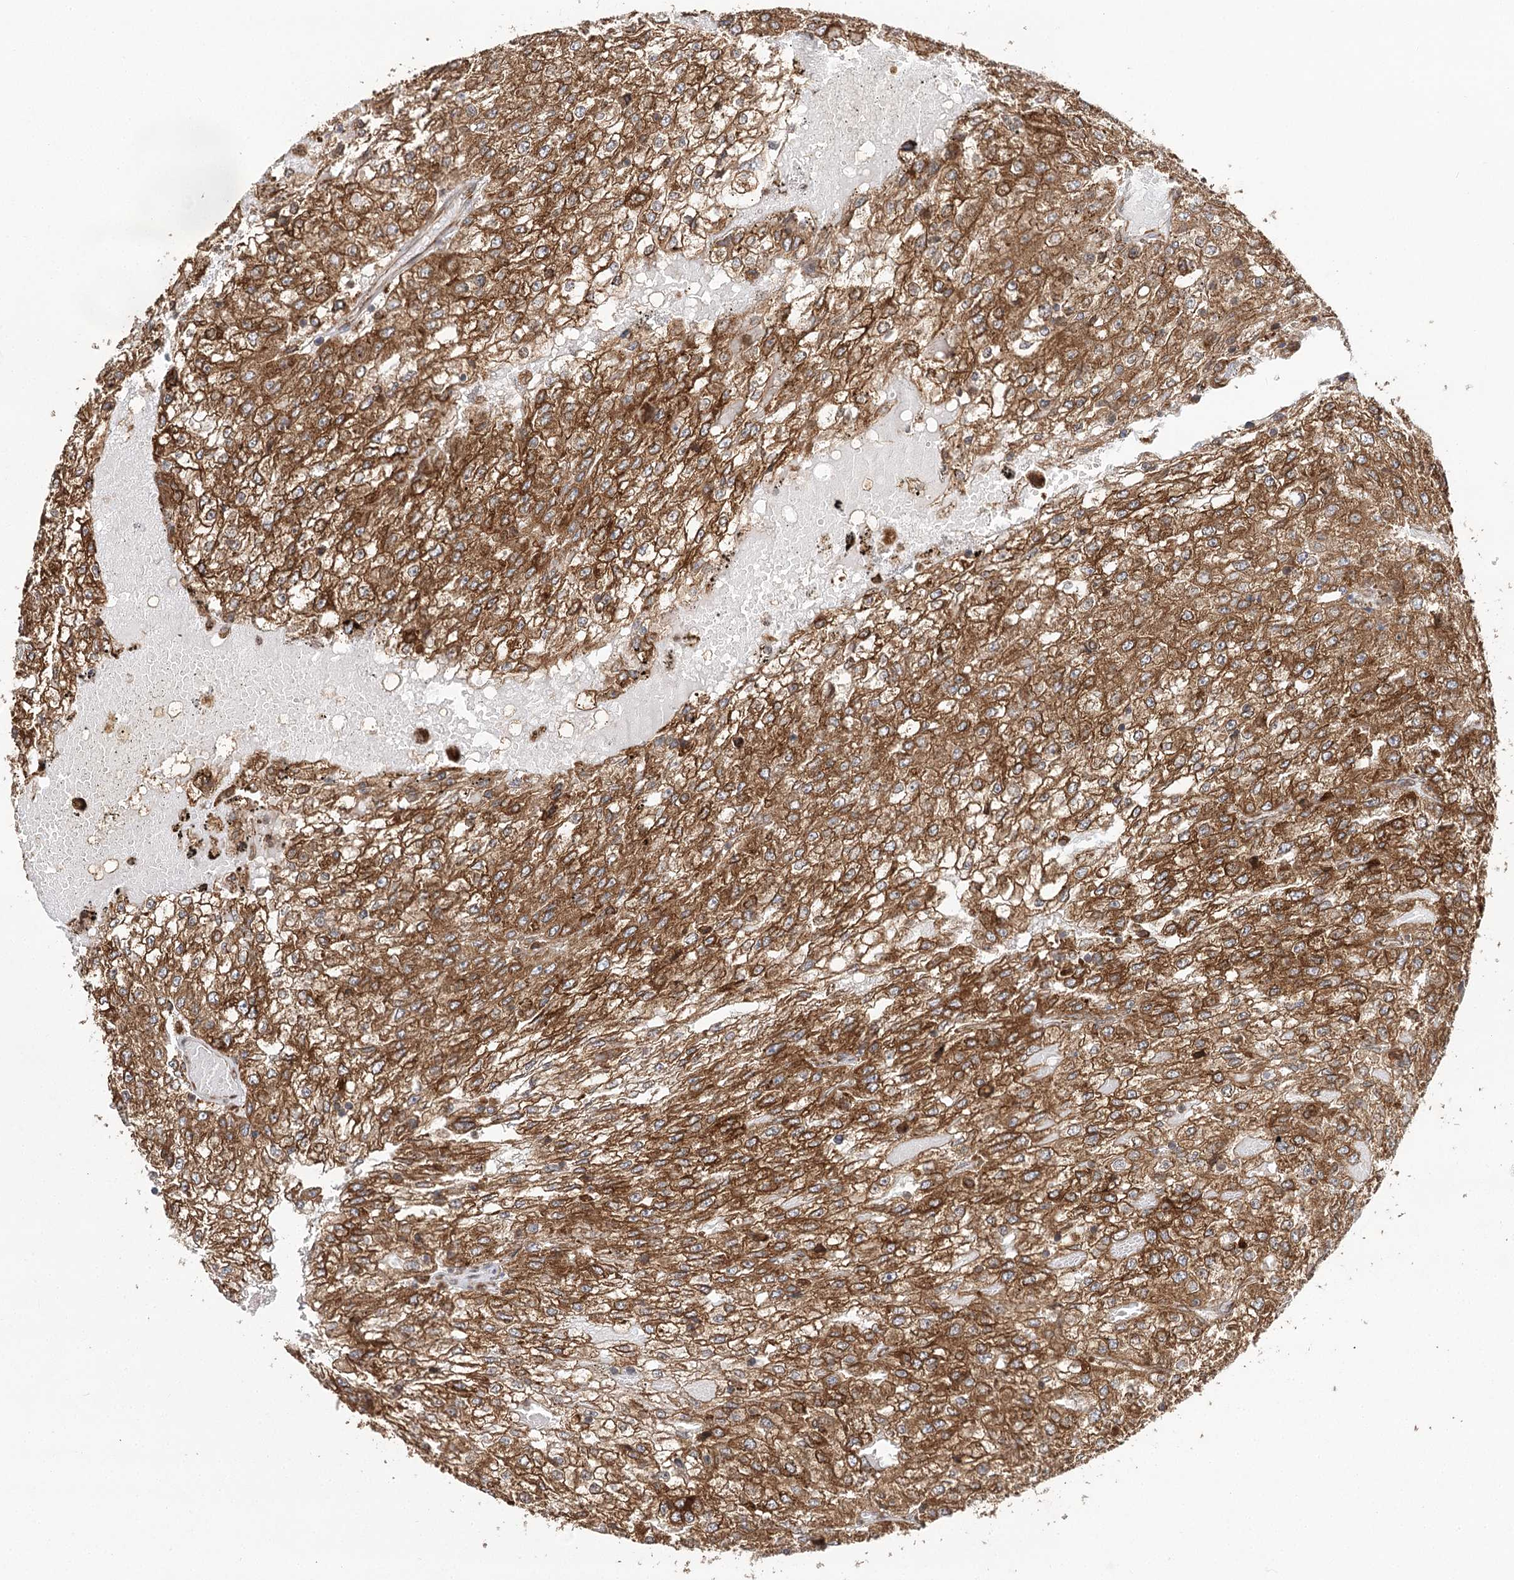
{"staining": {"intensity": "moderate", "quantity": ">75%", "location": "cytoplasmic/membranous"}, "tissue": "renal cancer", "cell_type": "Tumor cells", "image_type": "cancer", "snomed": [{"axis": "morphology", "description": "Adenocarcinoma, NOS"}, {"axis": "topography", "description": "Kidney"}], "caption": "About >75% of tumor cells in renal cancer show moderate cytoplasmic/membranous protein expression as visualized by brown immunohistochemical staining.", "gene": "DNAJB14", "patient": {"sex": "female", "age": 54}}